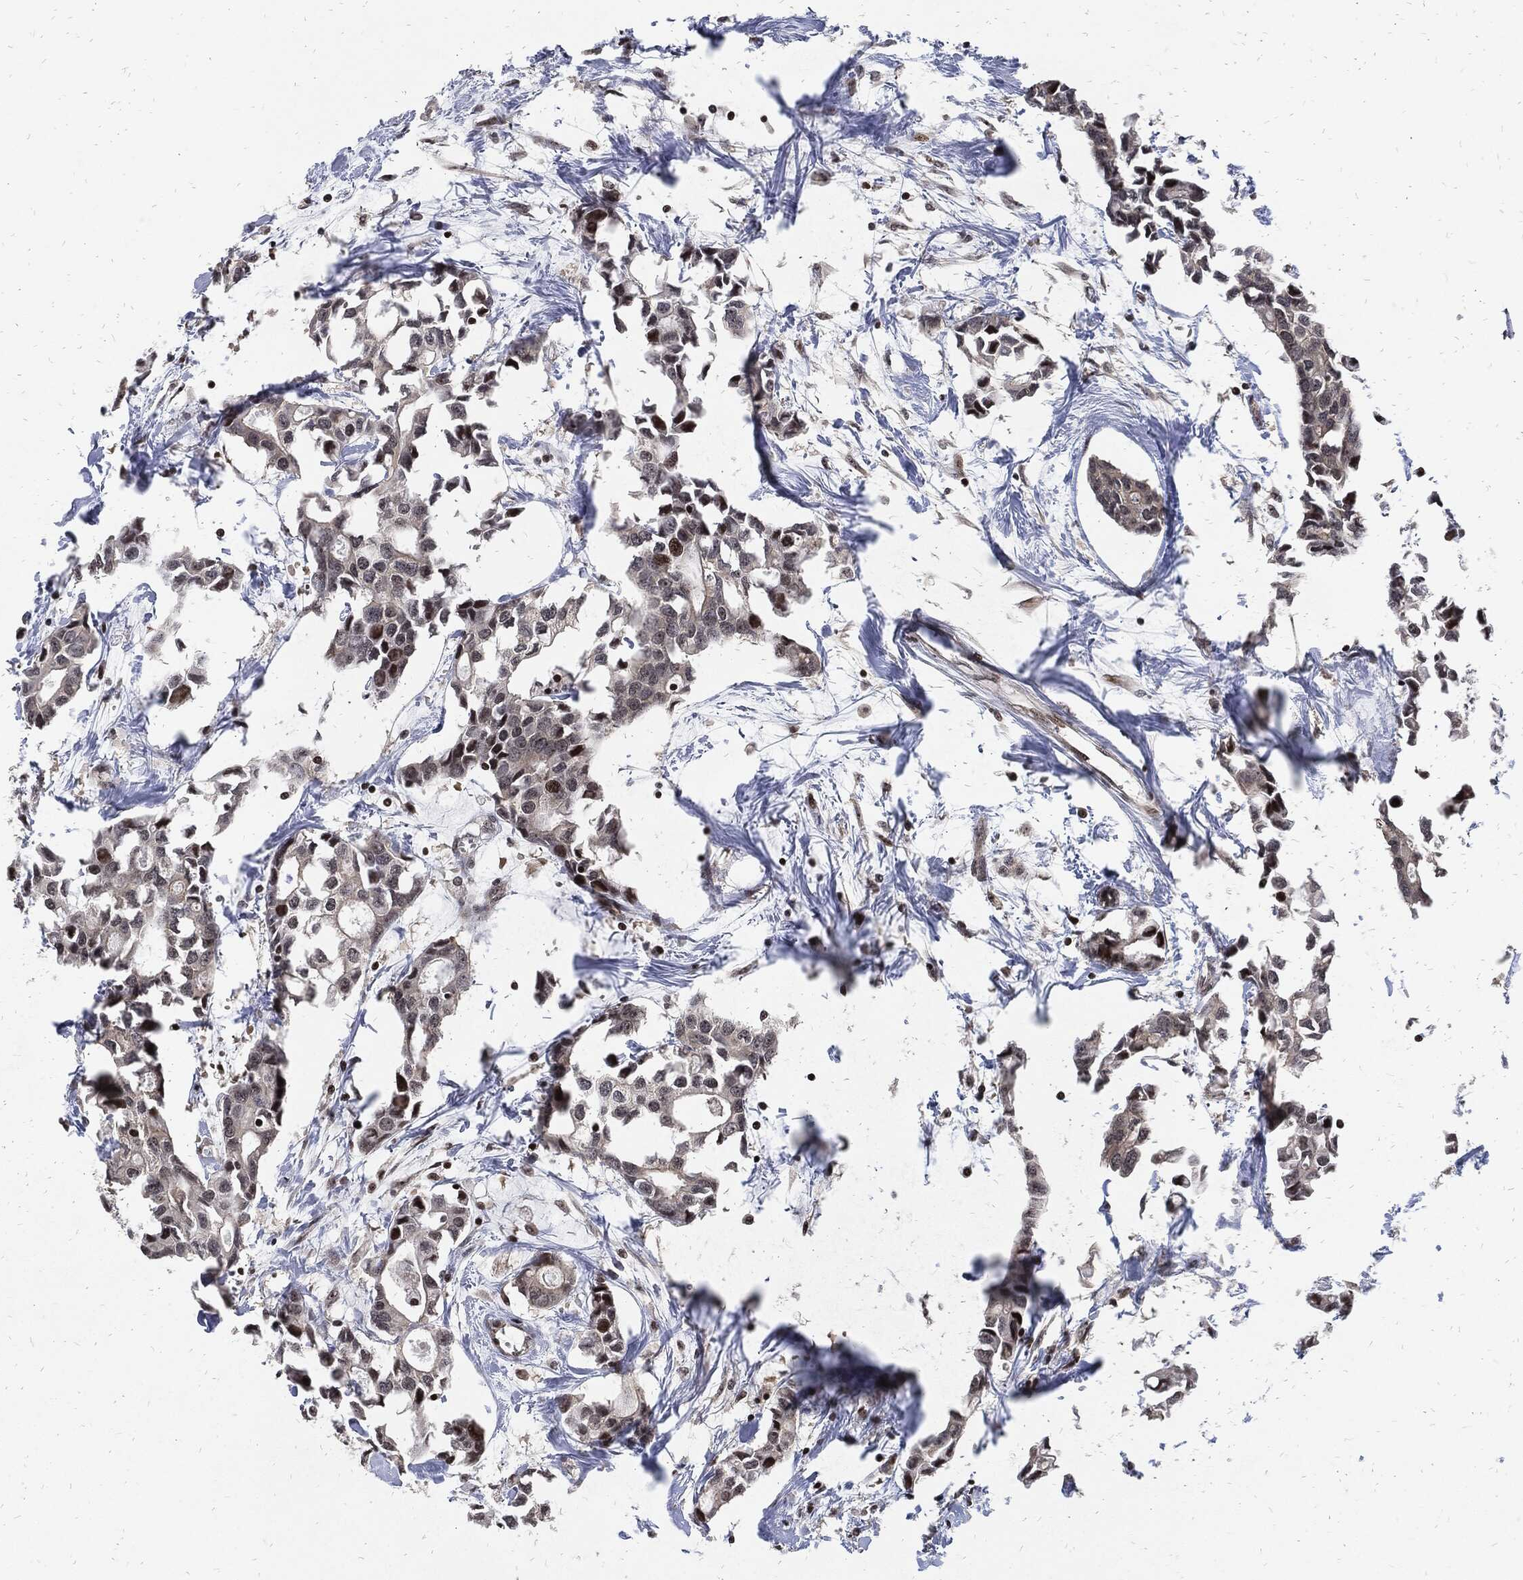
{"staining": {"intensity": "moderate", "quantity": "<25%", "location": "nuclear"}, "tissue": "breast cancer", "cell_type": "Tumor cells", "image_type": "cancer", "snomed": [{"axis": "morphology", "description": "Duct carcinoma"}, {"axis": "topography", "description": "Breast"}], "caption": "A micrograph showing moderate nuclear expression in approximately <25% of tumor cells in breast cancer, as visualized by brown immunohistochemical staining.", "gene": "ZNF775", "patient": {"sex": "female", "age": 83}}